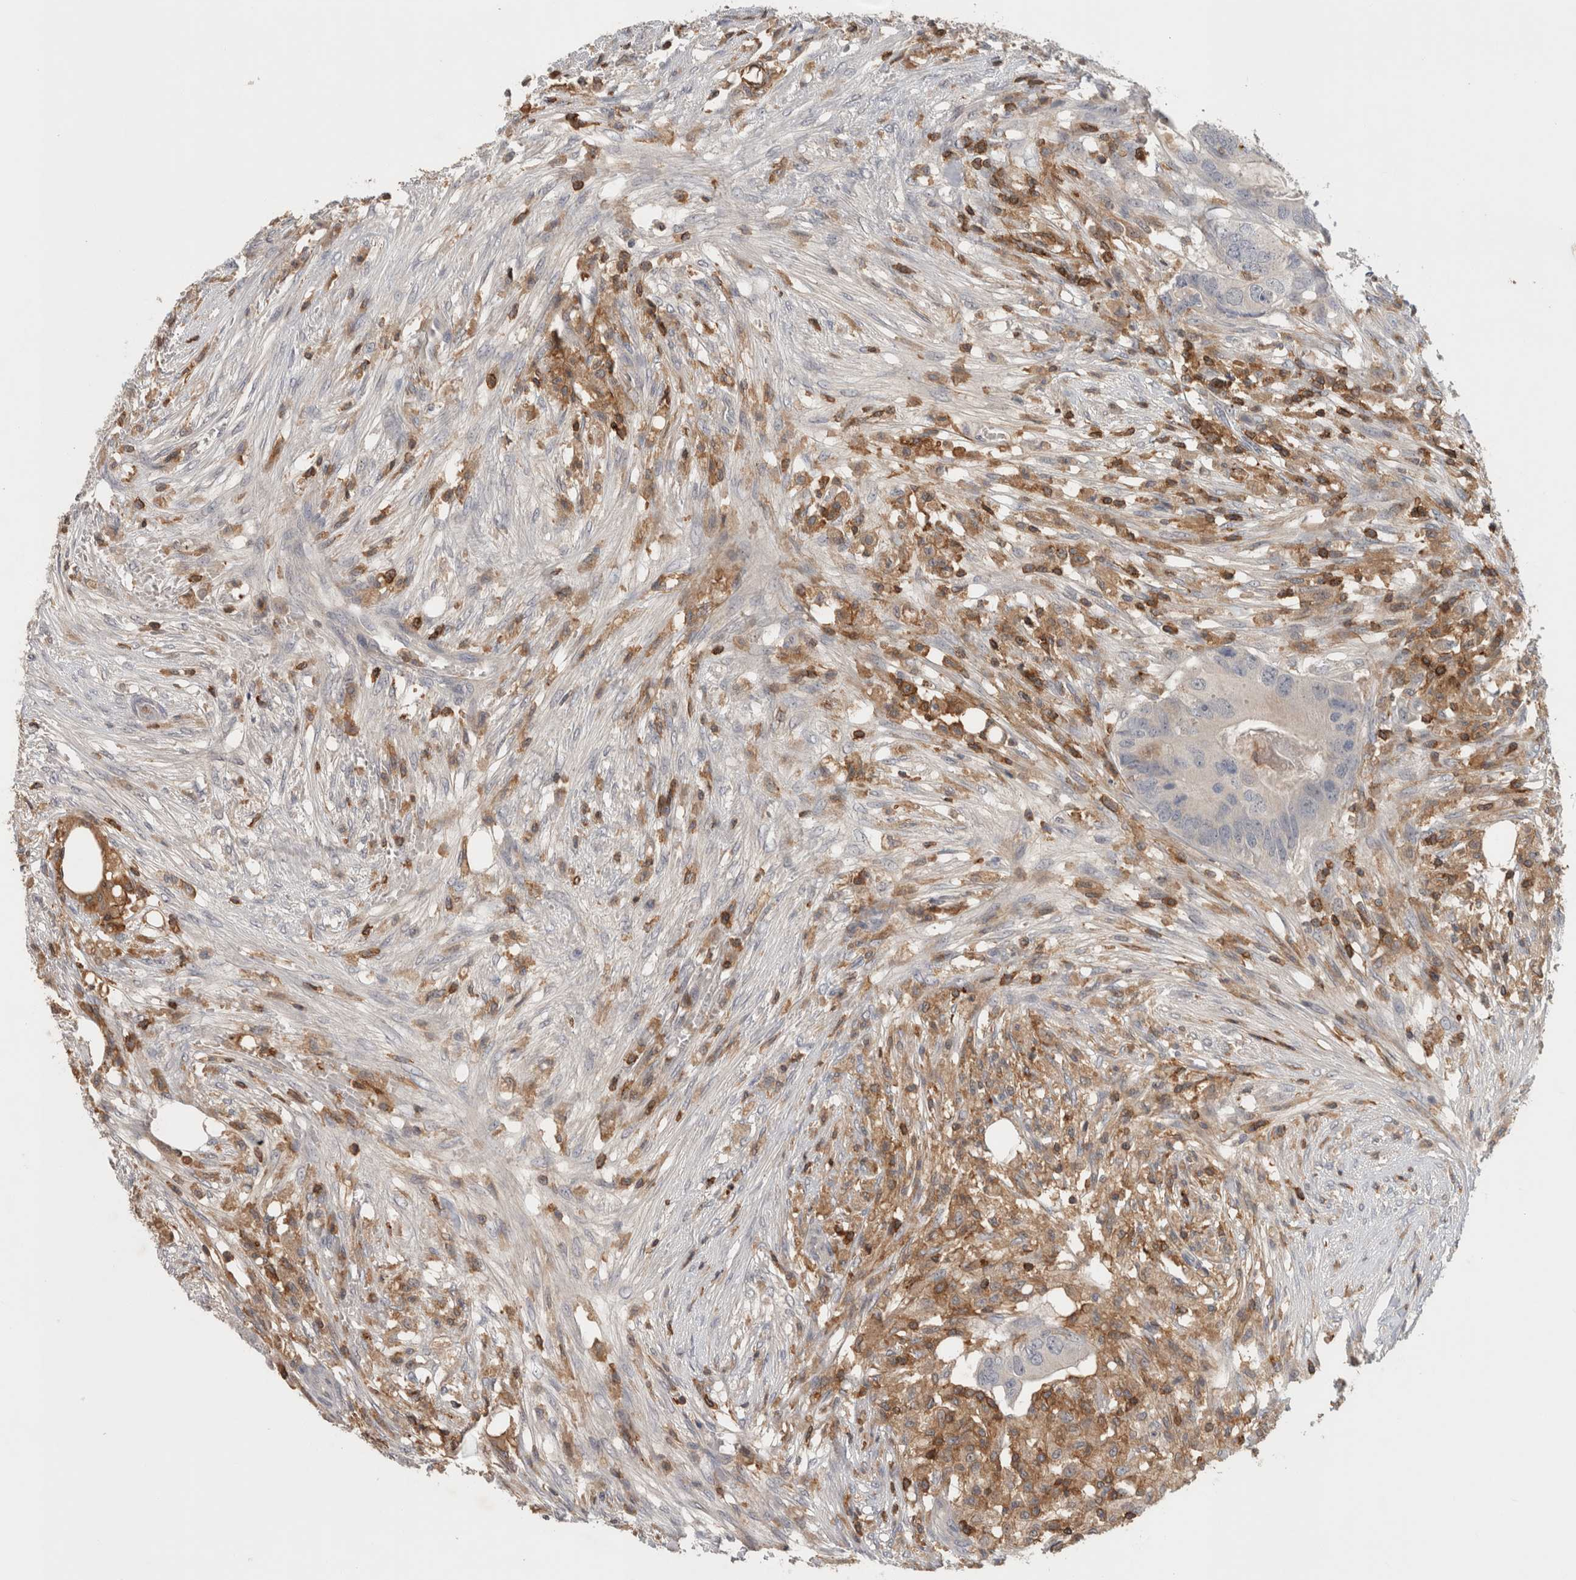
{"staining": {"intensity": "negative", "quantity": "none", "location": "none"}, "tissue": "colorectal cancer", "cell_type": "Tumor cells", "image_type": "cancer", "snomed": [{"axis": "morphology", "description": "Adenocarcinoma, NOS"}, {"axis": "topography", "description": "Colon"}], "caption": "This histopathology image is of adenocarcinoma (colorectal) stained with immunohistochemistry to label a protein in brown with the nuclei are counter-stained blue. There is no positivity in tumor cells. (Stains: DAB (3,3'-diaminobenzidine) immunohistochemistry (IHC) with hematoxylin counter stain, Microscopy: brightfield microscopy at high magnification).", "gene": "GFRA2", "patient": {"sex": "male", "age": 71}}